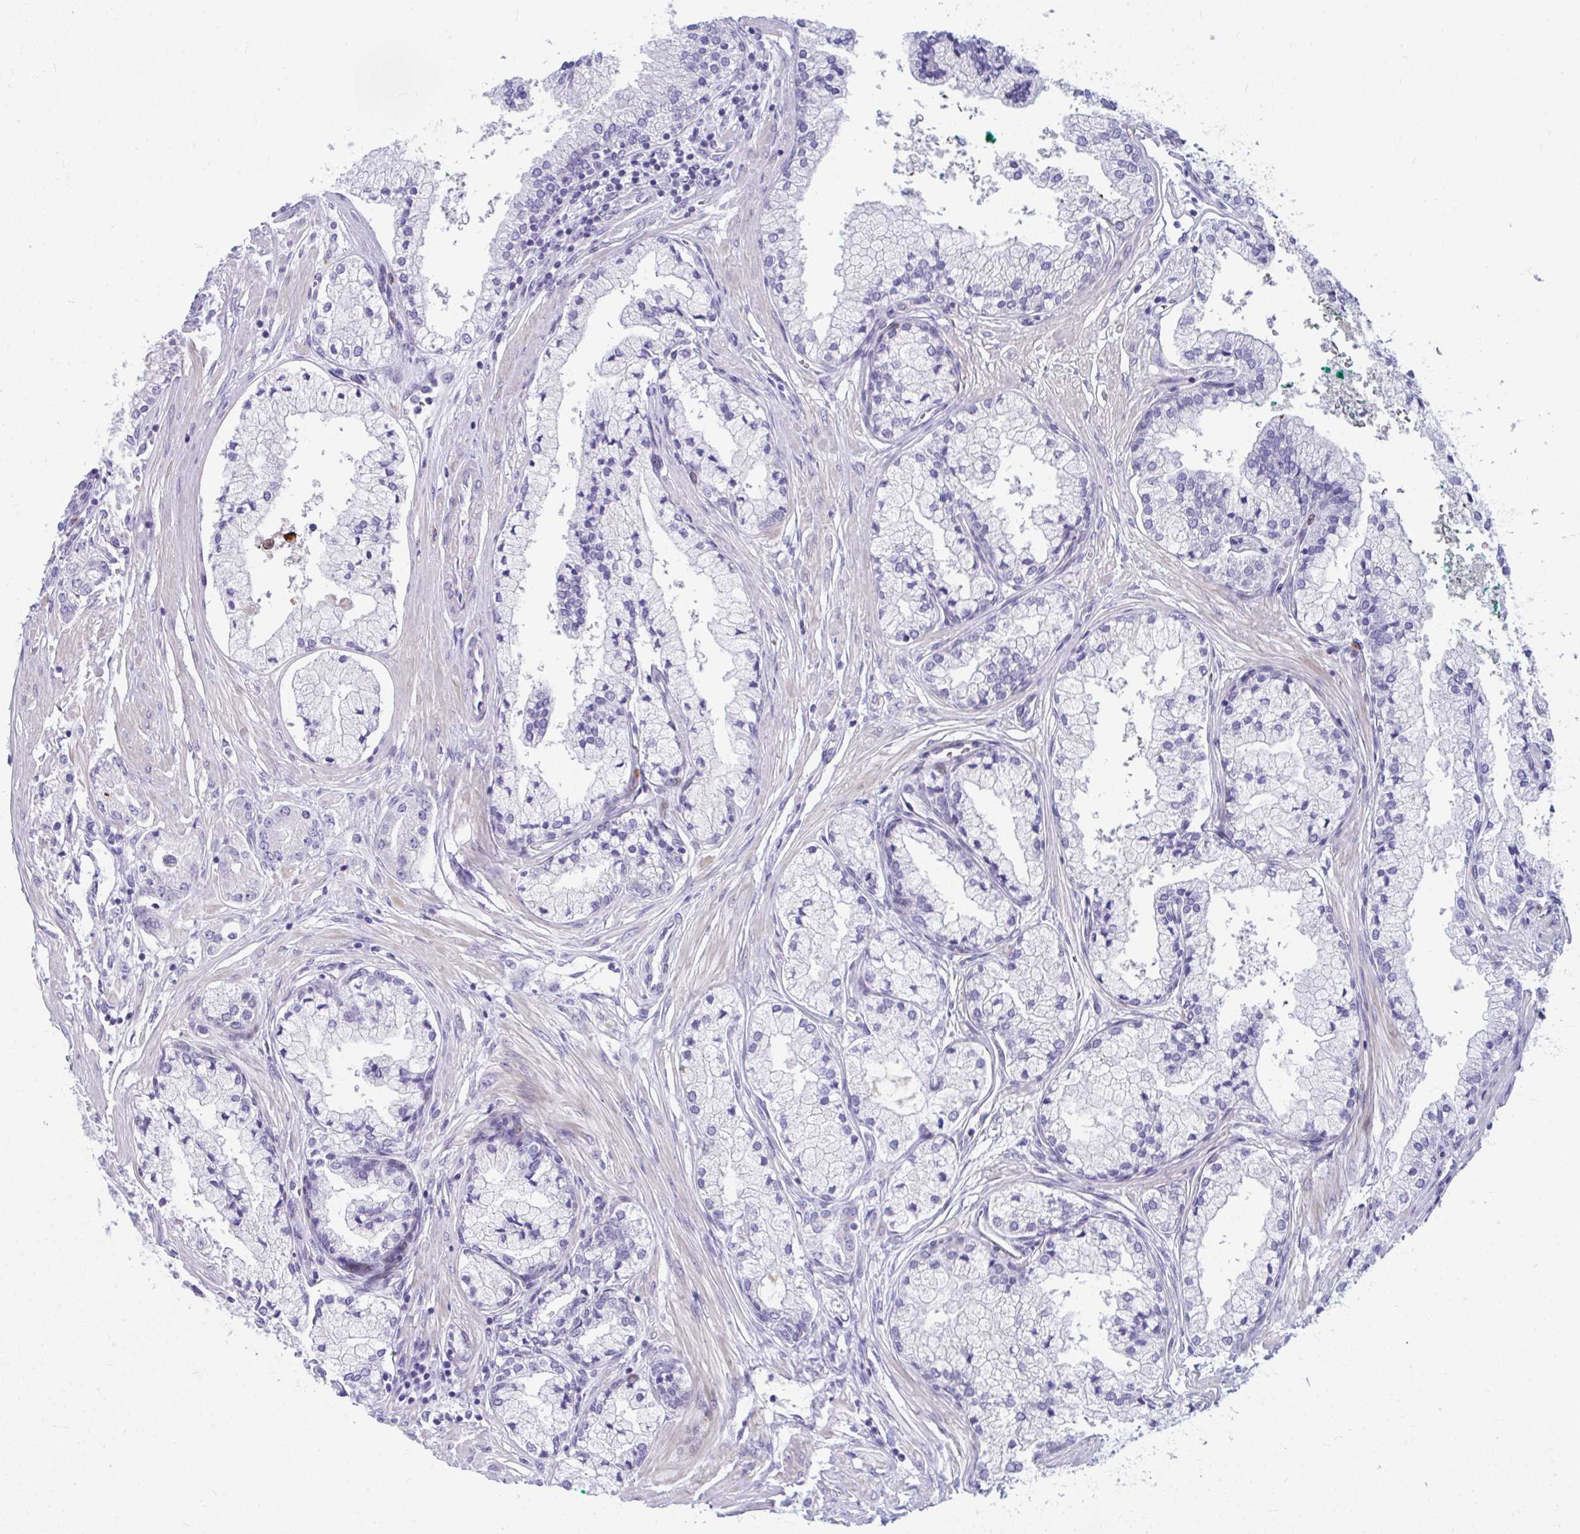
{"staining": {"intensity": "negative", "quantity": "none", "location": "none"}, "tissue": "prostate cancer", "cell_type": "Tumor cells", "image_type": "cancer", "snomed": [{"axis": "morphology", "description": "Adenocarcinoma, High grade"}, {"axis": "topography", "description": "Prostate"}], "caption": "IHC histopathology image of neoplastic tissue: prostate adenocarcinoma (high-grade) stained with DAB shows no significant protein positivity in tumor cells.", "gene": "ISL1", "patient": {"sex": "male", "age": 66}}